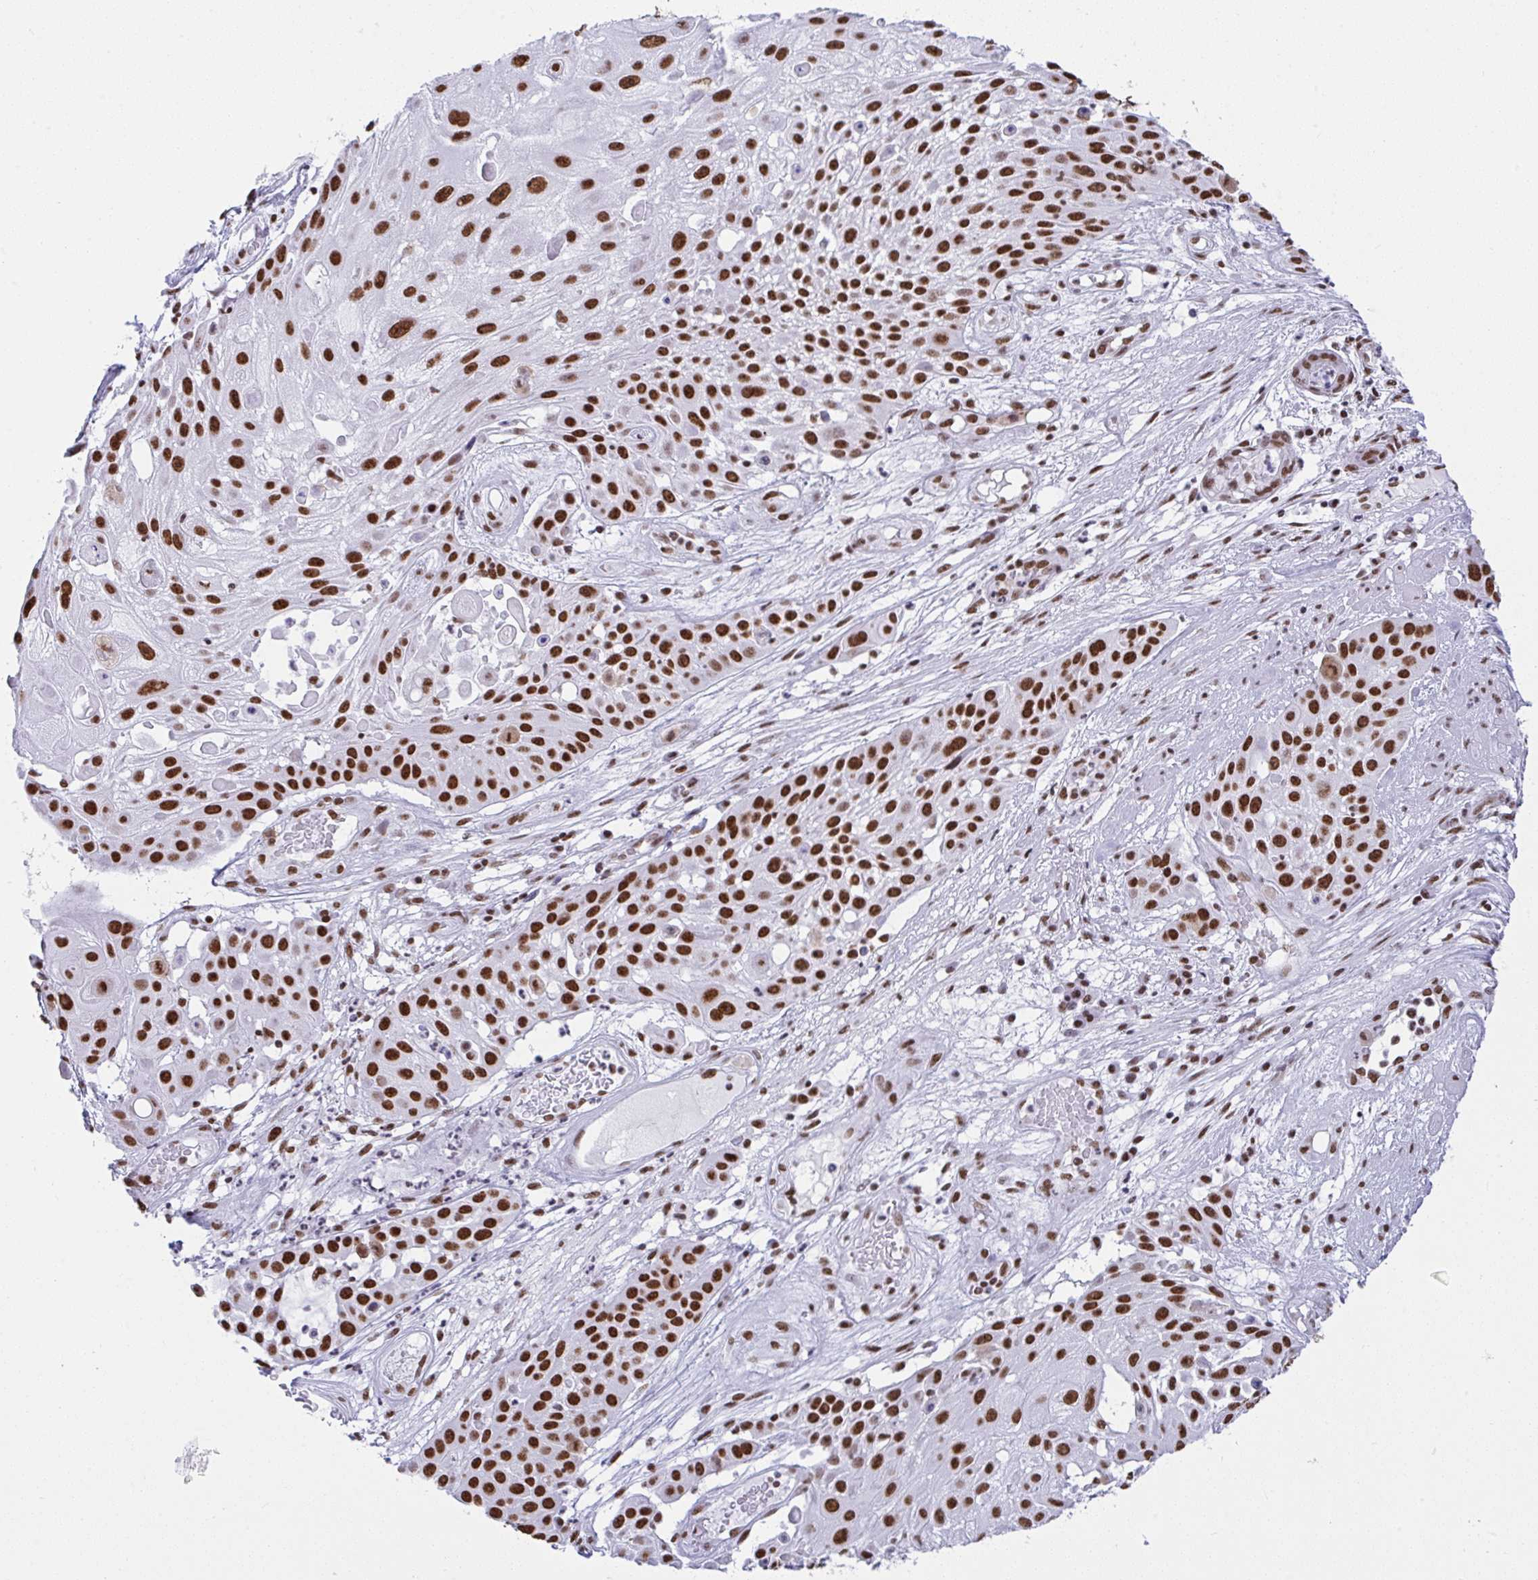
{"staining": {"intensity": "strong", "quantity": ">75%", "location": "nuclear"}, "tissue": "skin cancer", "cell_type": "Tumor cells", "image_type": "cancer", "snomed": [{"axis": "morphology", "description": "Squamous cell carcinoma, NOS"}, {"axis": "topography", "description": "Skin"}], "caption": "Human skin squamous cell carcinoma stained with a protein marker reveals strong staining in tumor cells.", "gene": "DDX52", "patient": {"sex": "female", "age": 86}}